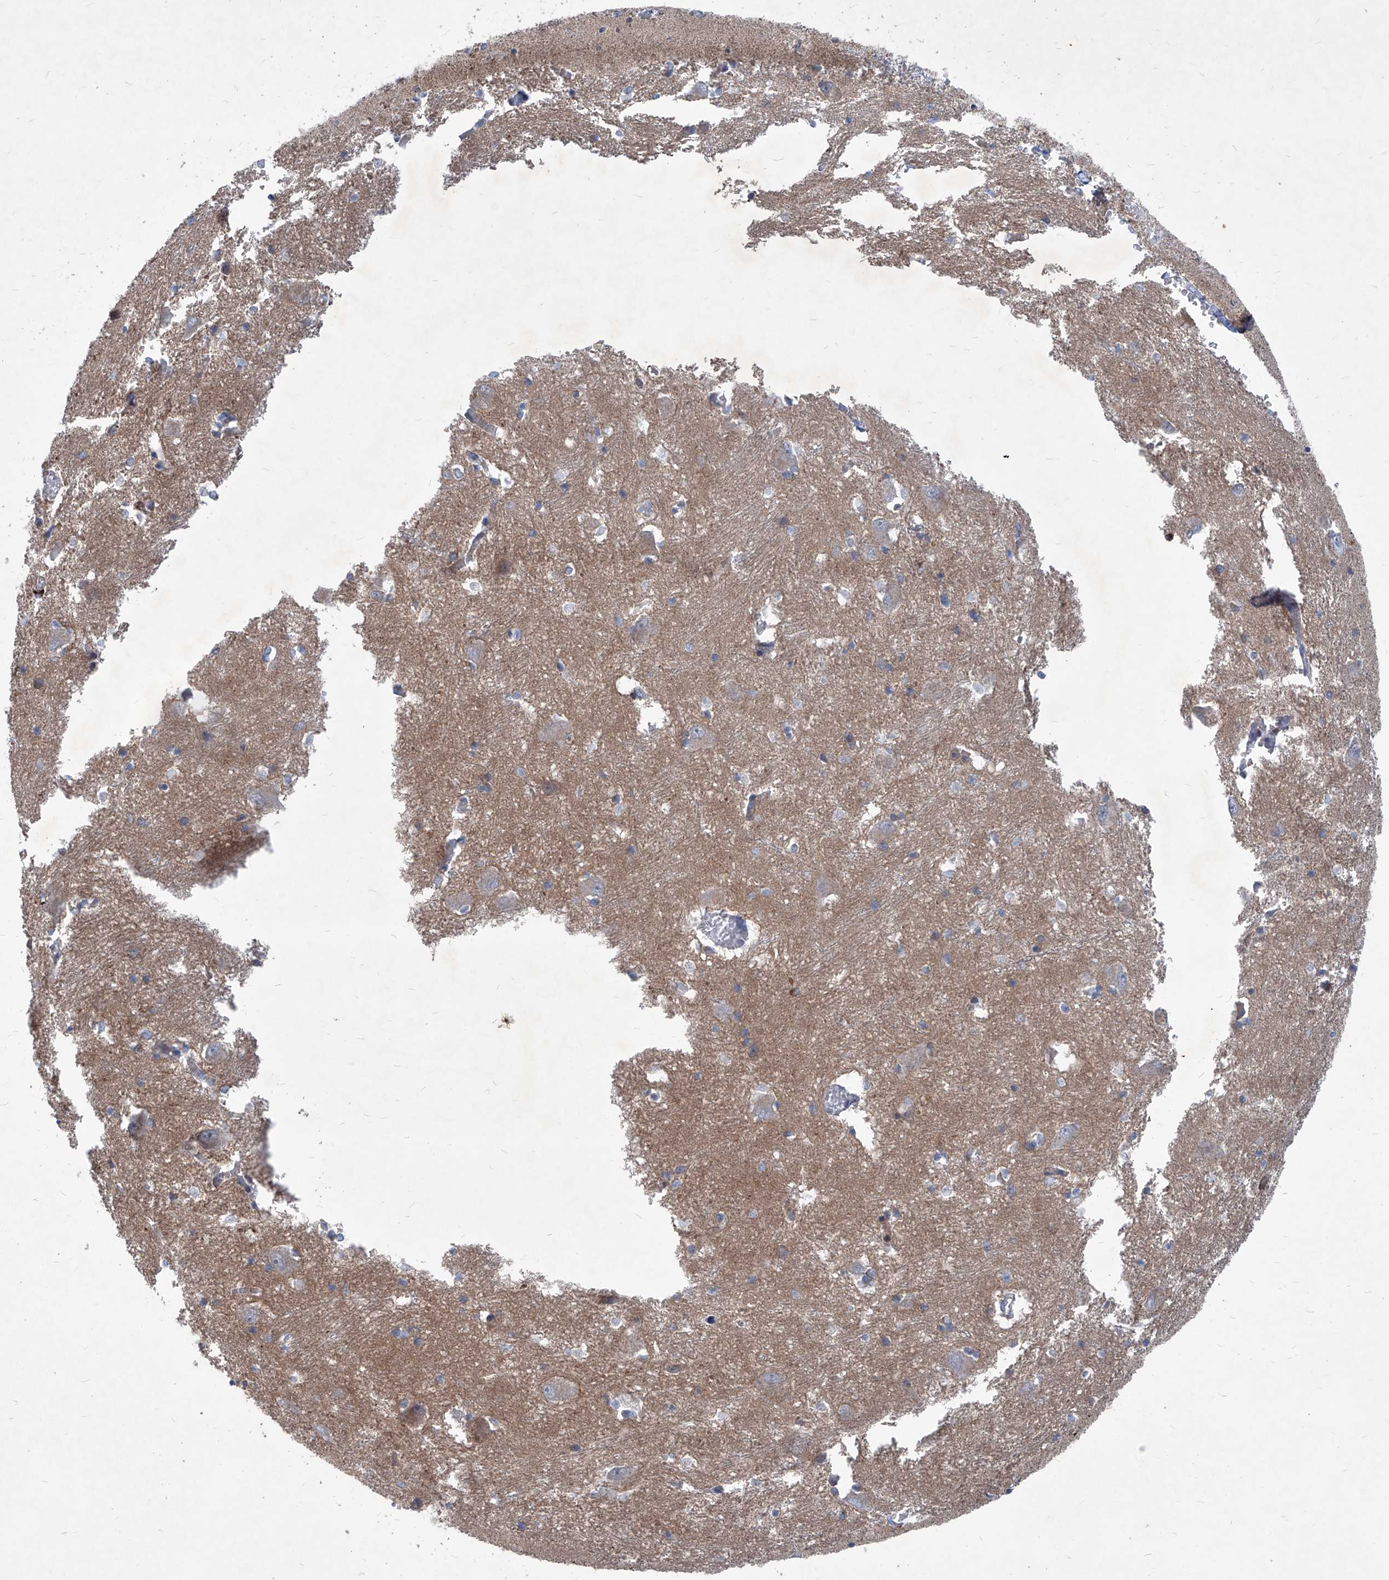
{"staining": {"intensity": "weak", "quantity": "<25%", "location": "cytoplasmic/membranous"}, "tissue": "caudate", "cell_type": "Glial cells", "image_type": "normal", "snomed": [{"axis": "morphology", "description": "Normal tissue, NOS"}, {"axis": "topography", "description": "Lateral ventricle wall"}], "caption": "Immunohistochemistry (IHC) photomicrograph of normal human caudate stained for a protein (brown), which reveals no positivity in glial cells.", "gene": "EPHA8", "patient": {"sex": "male", "age": 37}}